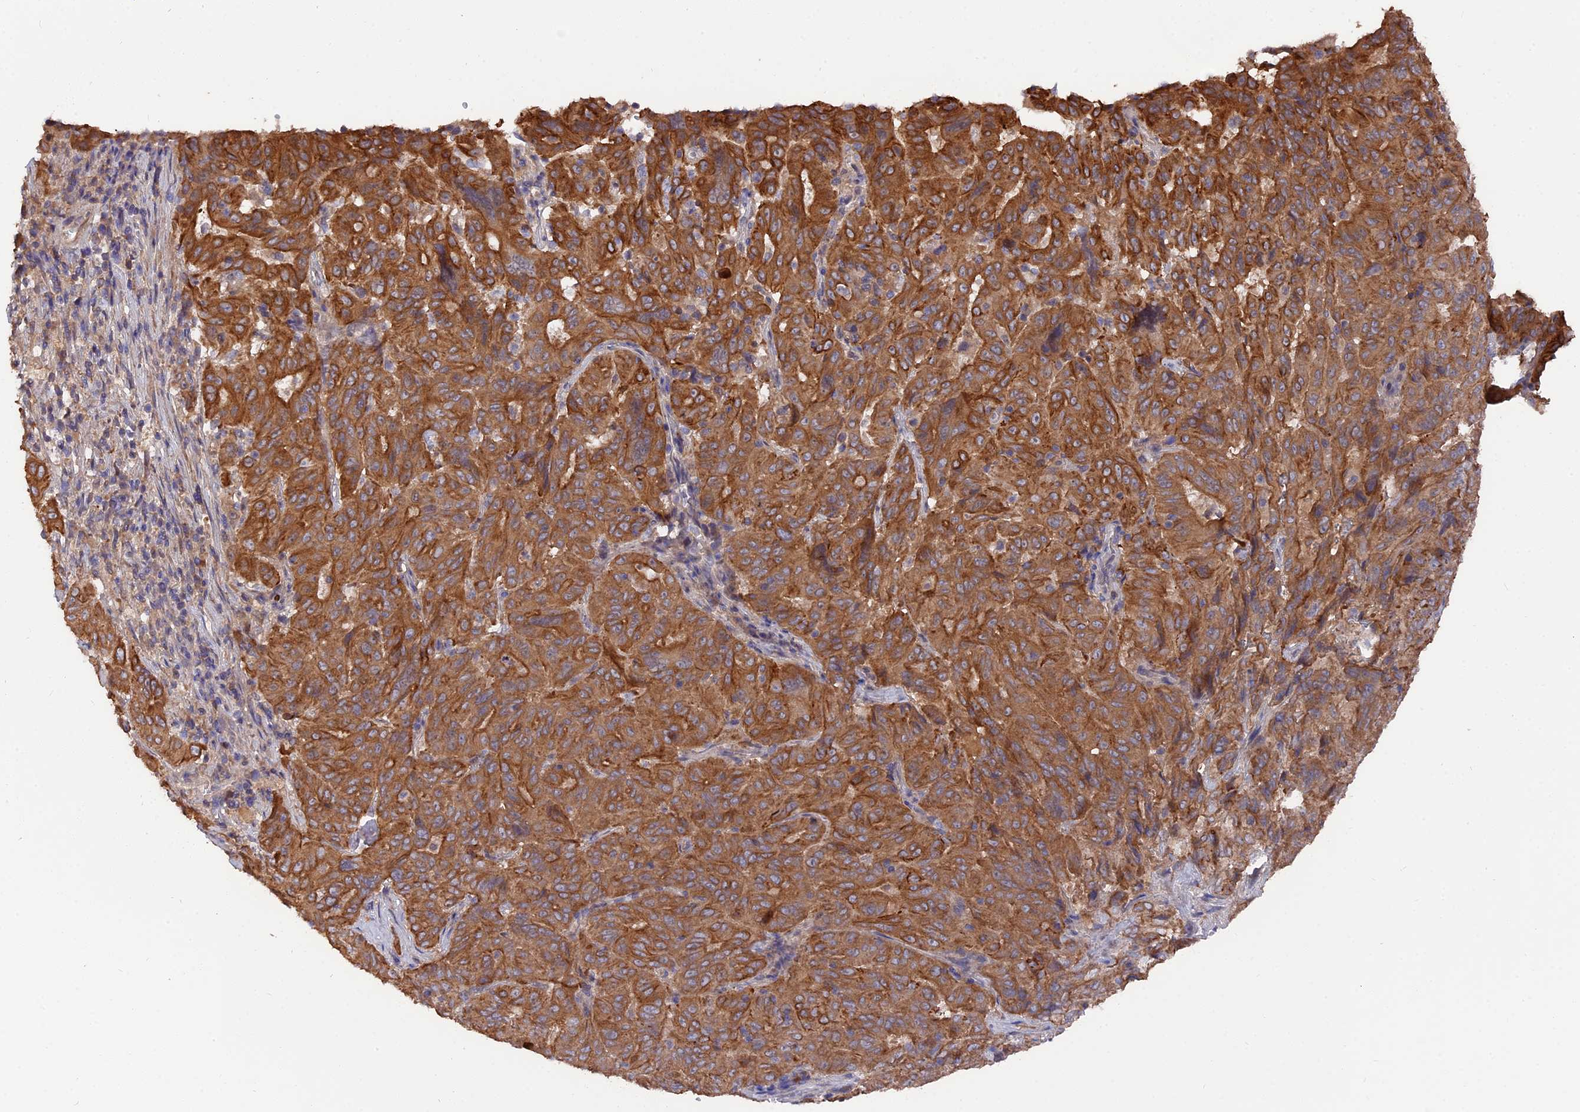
{"staining": {"intensity": "moderate", "quantity": ">75%", "location": "cytoplasmic/membranous"}, "tissue": "pancreatic cancer", "cell_type": "Tumor cells", "image_type": "cancer", "snomed": [{"axis": "morphology", "description": "Adenocarcinoma, NOS"}, {"axis": "topography", "description": "Pancreas"}], "caption": "The image demonstrates staining of adenocarcinoma (pancreatic), revealing moderate cytoplasmic/membranous protein expression (brown color) within tumor cells.", "gene": "ZCCHC2", "patient": {"sex": "male", "age": 63}}